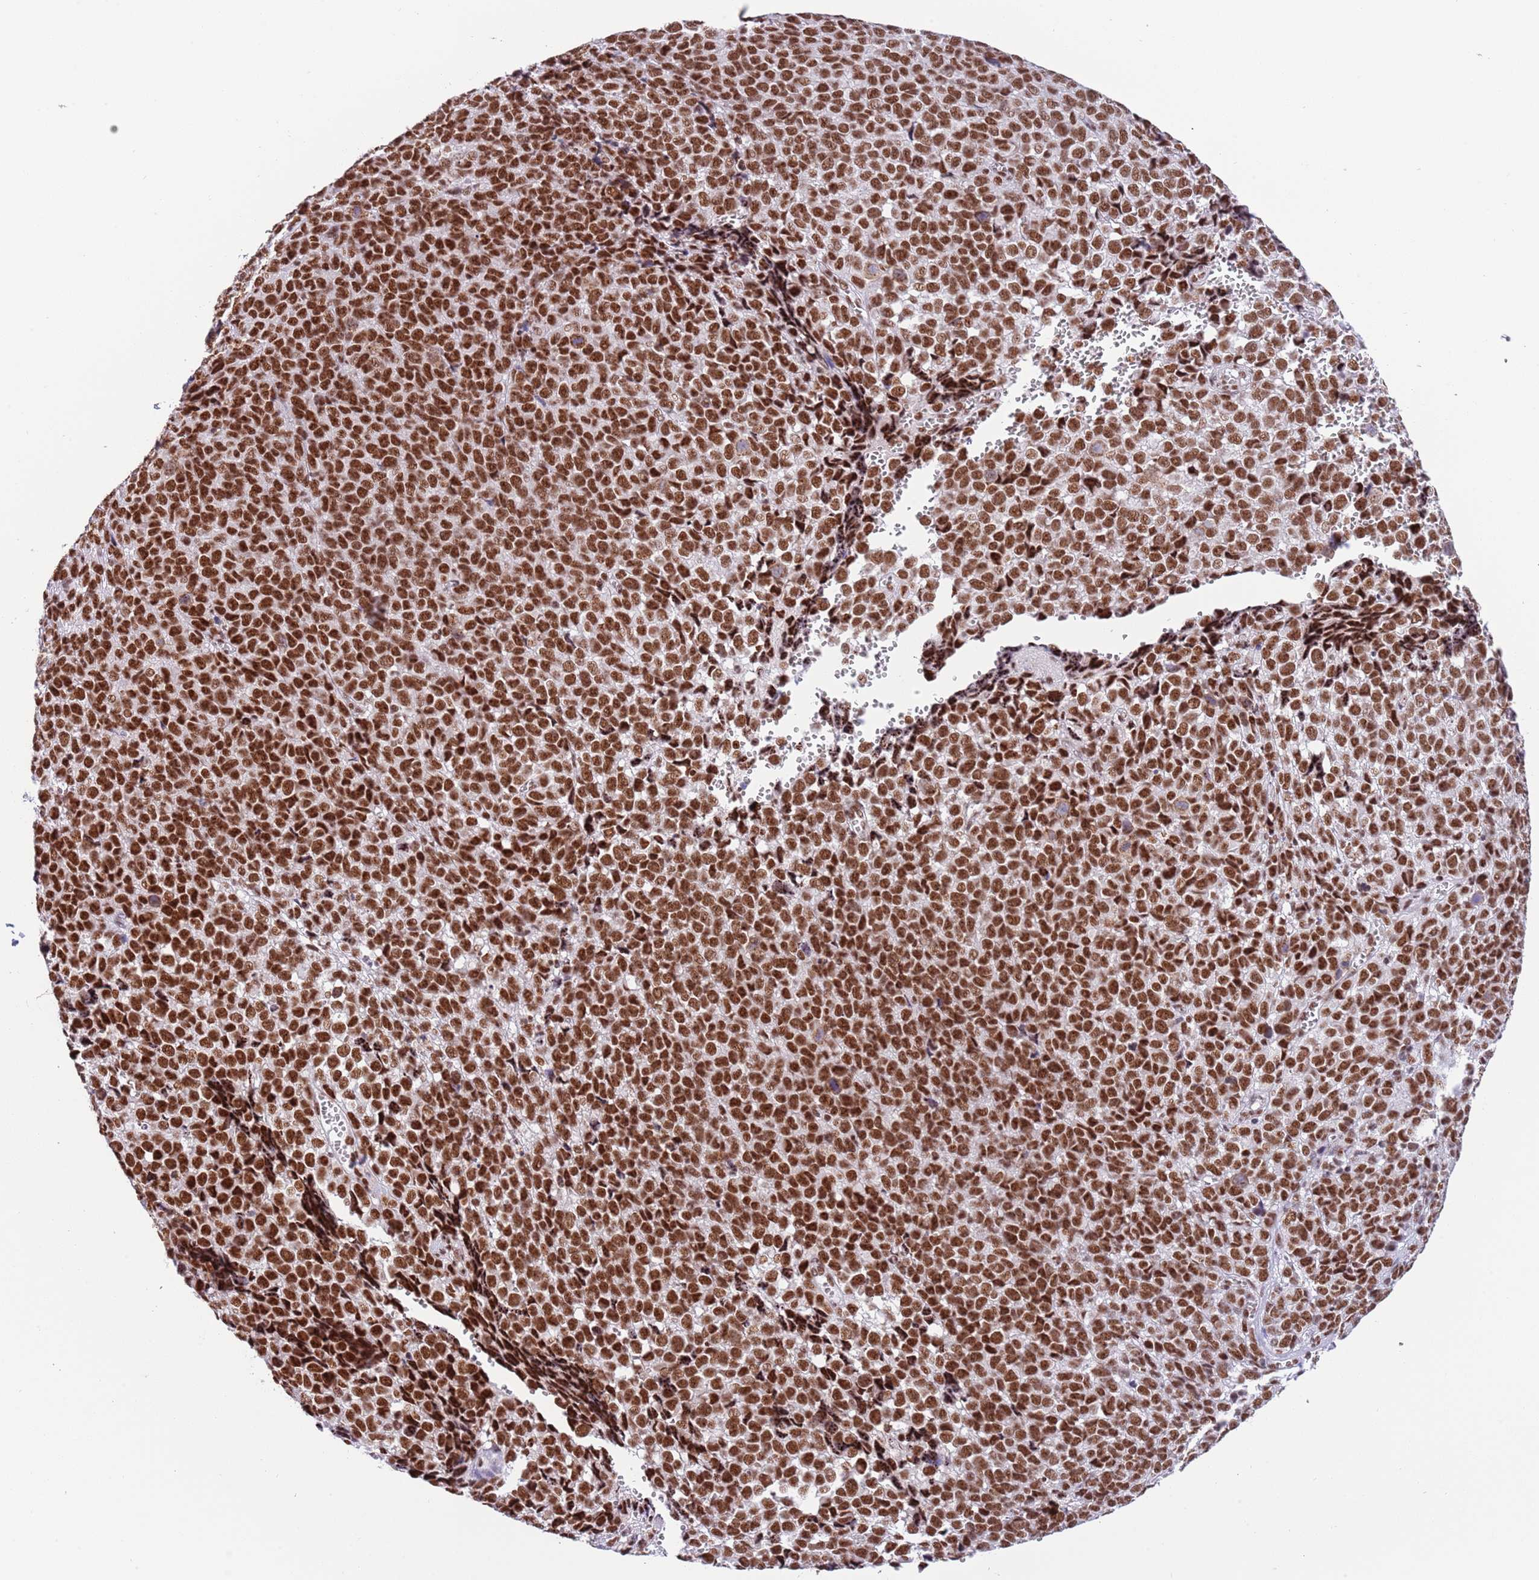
{"staining": {"intensity": "strong", "quantity": ">75%", "location": "nuclear"}, "tissue": "melanoma", "cell_type": "Tumor cells", "image_type": "cancer", "snomed": [{"axis": "morphology", "description": "Malignant melanoma, NOS"}, {"axis": "topography", "description": "Nose, NOS"}], "caption": "Immunohistochemistry of human melanoma reveals high levels of strong nuclear staining in about >75% of tumor cells. (Brightfield microscopy of DAB IHC at high magnification).", "gene": "SF3A2", "patient": {"sex": "female", "age": 48}}